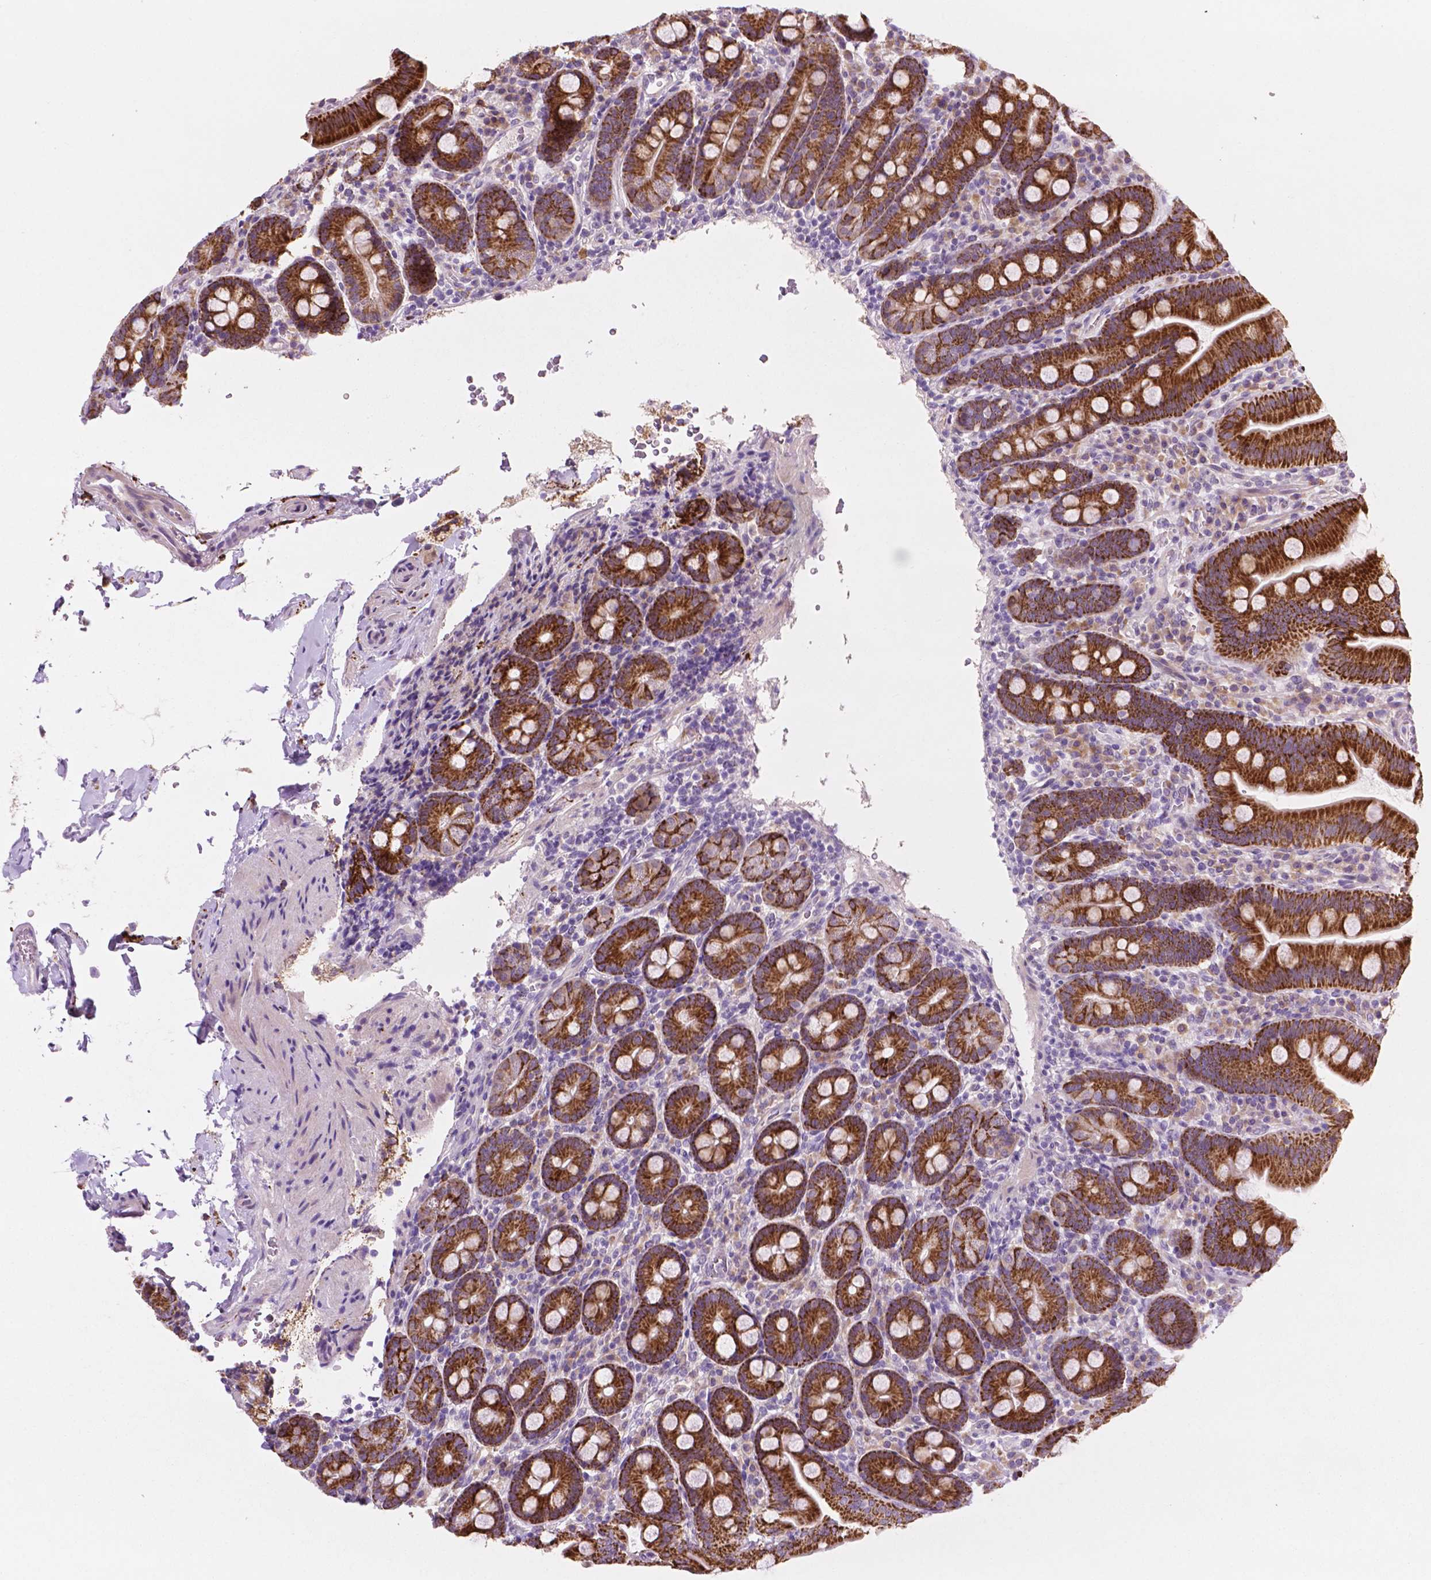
{"staining": {"intensity": "strong", "quantity": ">75%", "location": "cytoplasmic/membranous"}, "tissue": "duodenum", "cell_type": "Glandular cells", "image_type": "normal", "snomed": [{"axis": "morphology", "description": "Normal tissue, NOS"}, {"axis": "topography", "description": "Duodenum"}], "caption": "Normal duodenum displays strong cytoplasmic/membranous staining in about >75% of glandular cells The staining was performed using DAB, with brown indicating positive protein expression. Nuclei are stained blue with hematoxylin..", "gene": "LRP1B", "patient": {"sex": "male", "age": 59}}